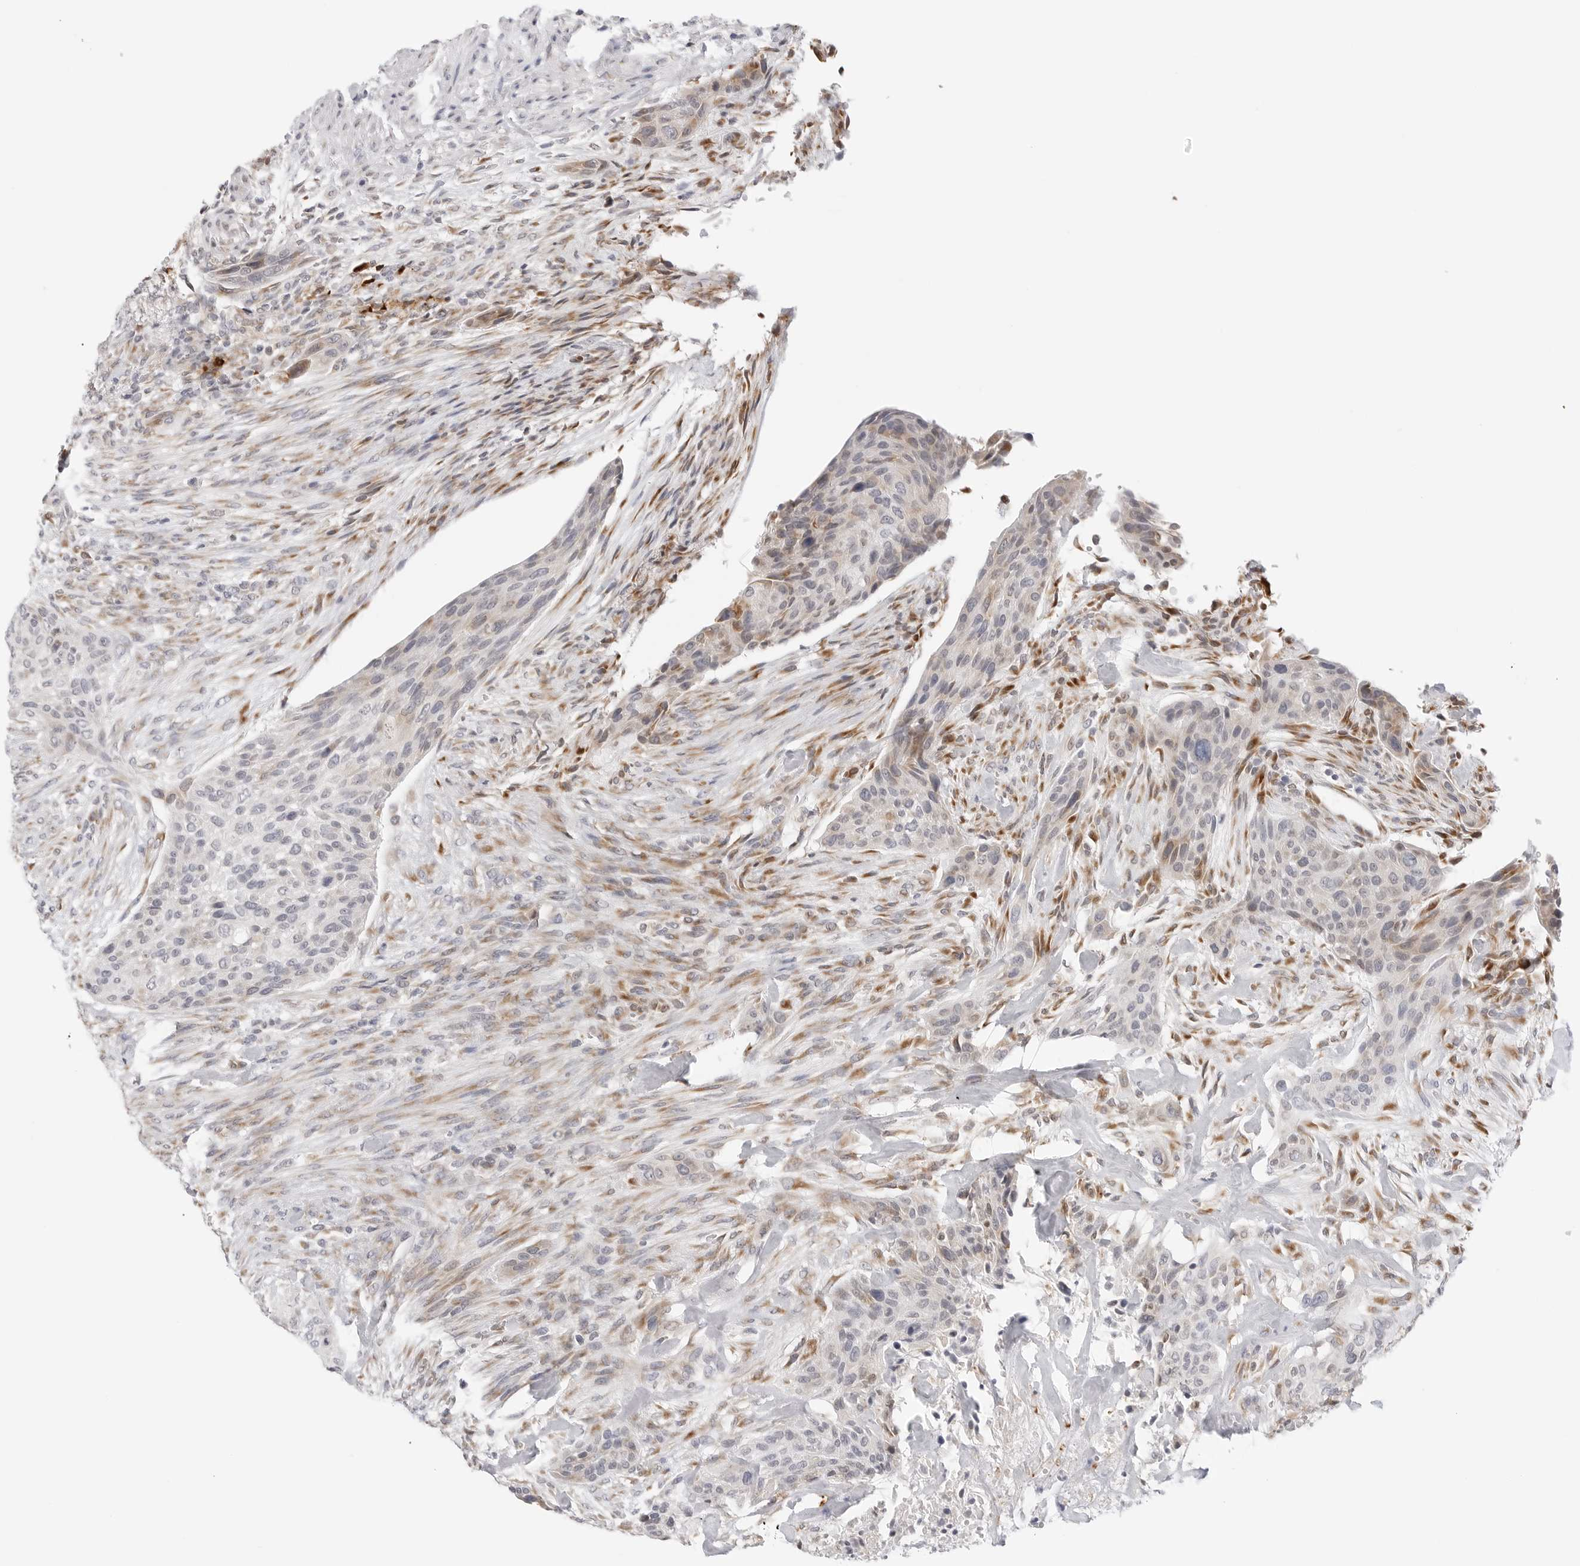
{"staining": {"intensity": "weak", "quantity": "<25%", "location": "cytoplasmic/membranous"}, "tissue": "urothelial cancer", "cell_type": "Tumor cells", "image_type": "cancer", "snomed": [{"axis": "morphology", "description": "Urothelial carcinoma, High grade"}, {"axis": "topography", "description": "Urinary bladder"}], "caption": "IHC micrograph of human urothelial cancer stained for a protein (brown), which shows no positivity in tumor cells.", "gene": "RPN1", "patient": {"sex": "male", "age": 35}}